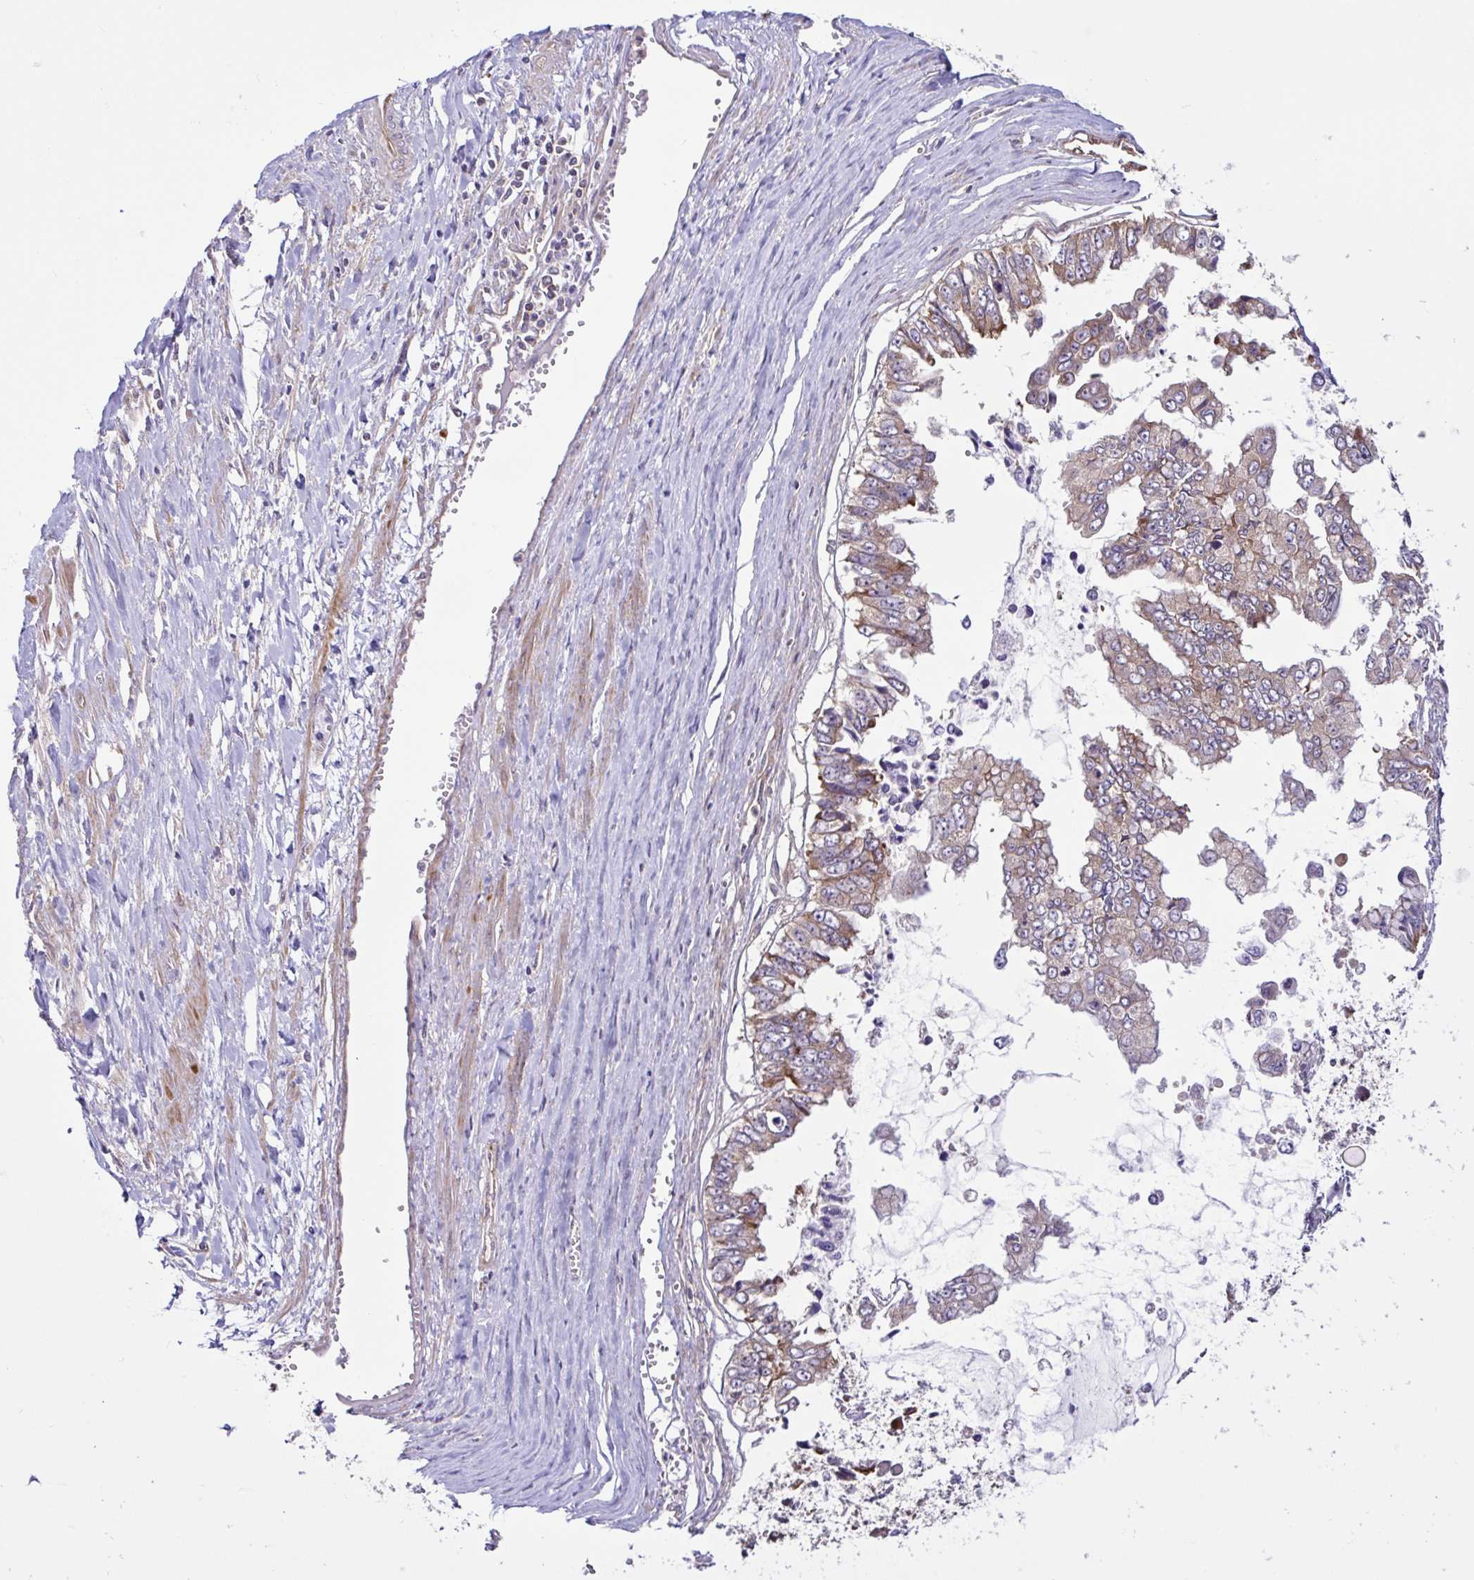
{"staining": {"intensity": "moderate", "quantity": "25%-75%", "location": "cytoplasmic/membranous"}, "tissue": "ovarian cancer", "cell_type": "Tumor cells", "image_type": "cancer", "snomed": [{"axis": "morphology", "description": "Cystadenocarcinoma, mucinous, NOS"}, {"axis": "topography", "description": "Ovary"}], "caption": "This is an image of IHC staining of ovarian cancer, which shows moderate expression in the cytoplasmic/membranous of tumor cells.", "gene": "NTPCR", "patient": {"sex": "female", "age": 72}}